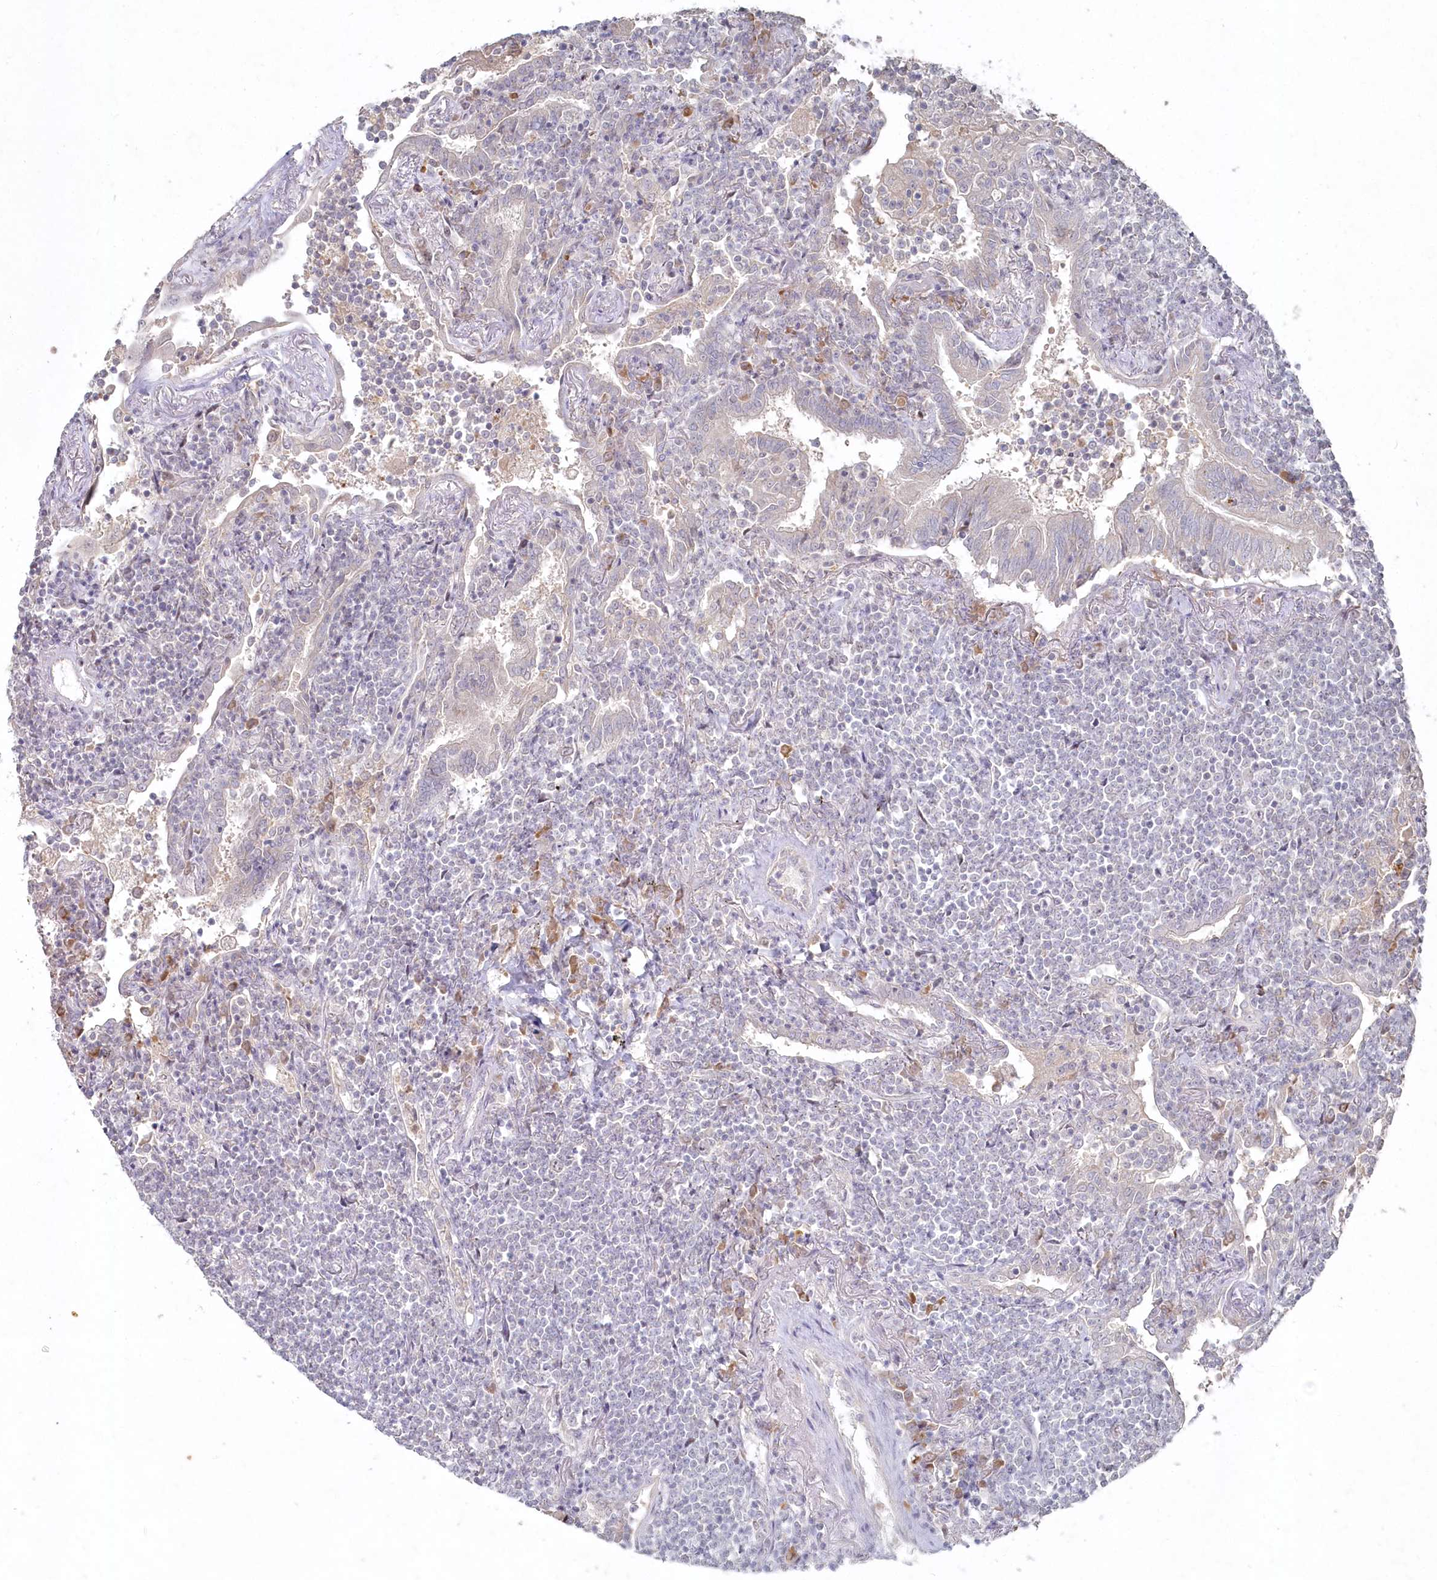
{"staining": {"intensity": "negative", "quantity": "none", "location": "none"}, "tissue": "lymphoma", "cell_type": "Tumor cells", "image_type": "cancer", "snomed": [{"axis": "morphology", "description": "Malignant lymphoma, non-Hodgkin's type, Low grade"}, {"axis": "topography", "description": "Lung"}], "caption": "A high-resolution image shows immunohistochemistry (IHC) staining of low-grade malignant lymphoma, non-Hodgkin's type, which demonstrates no significant positivity in tumor cells.", "gene": "TGFBRAP1", "patient": {"sex": "female", "age": 71}}